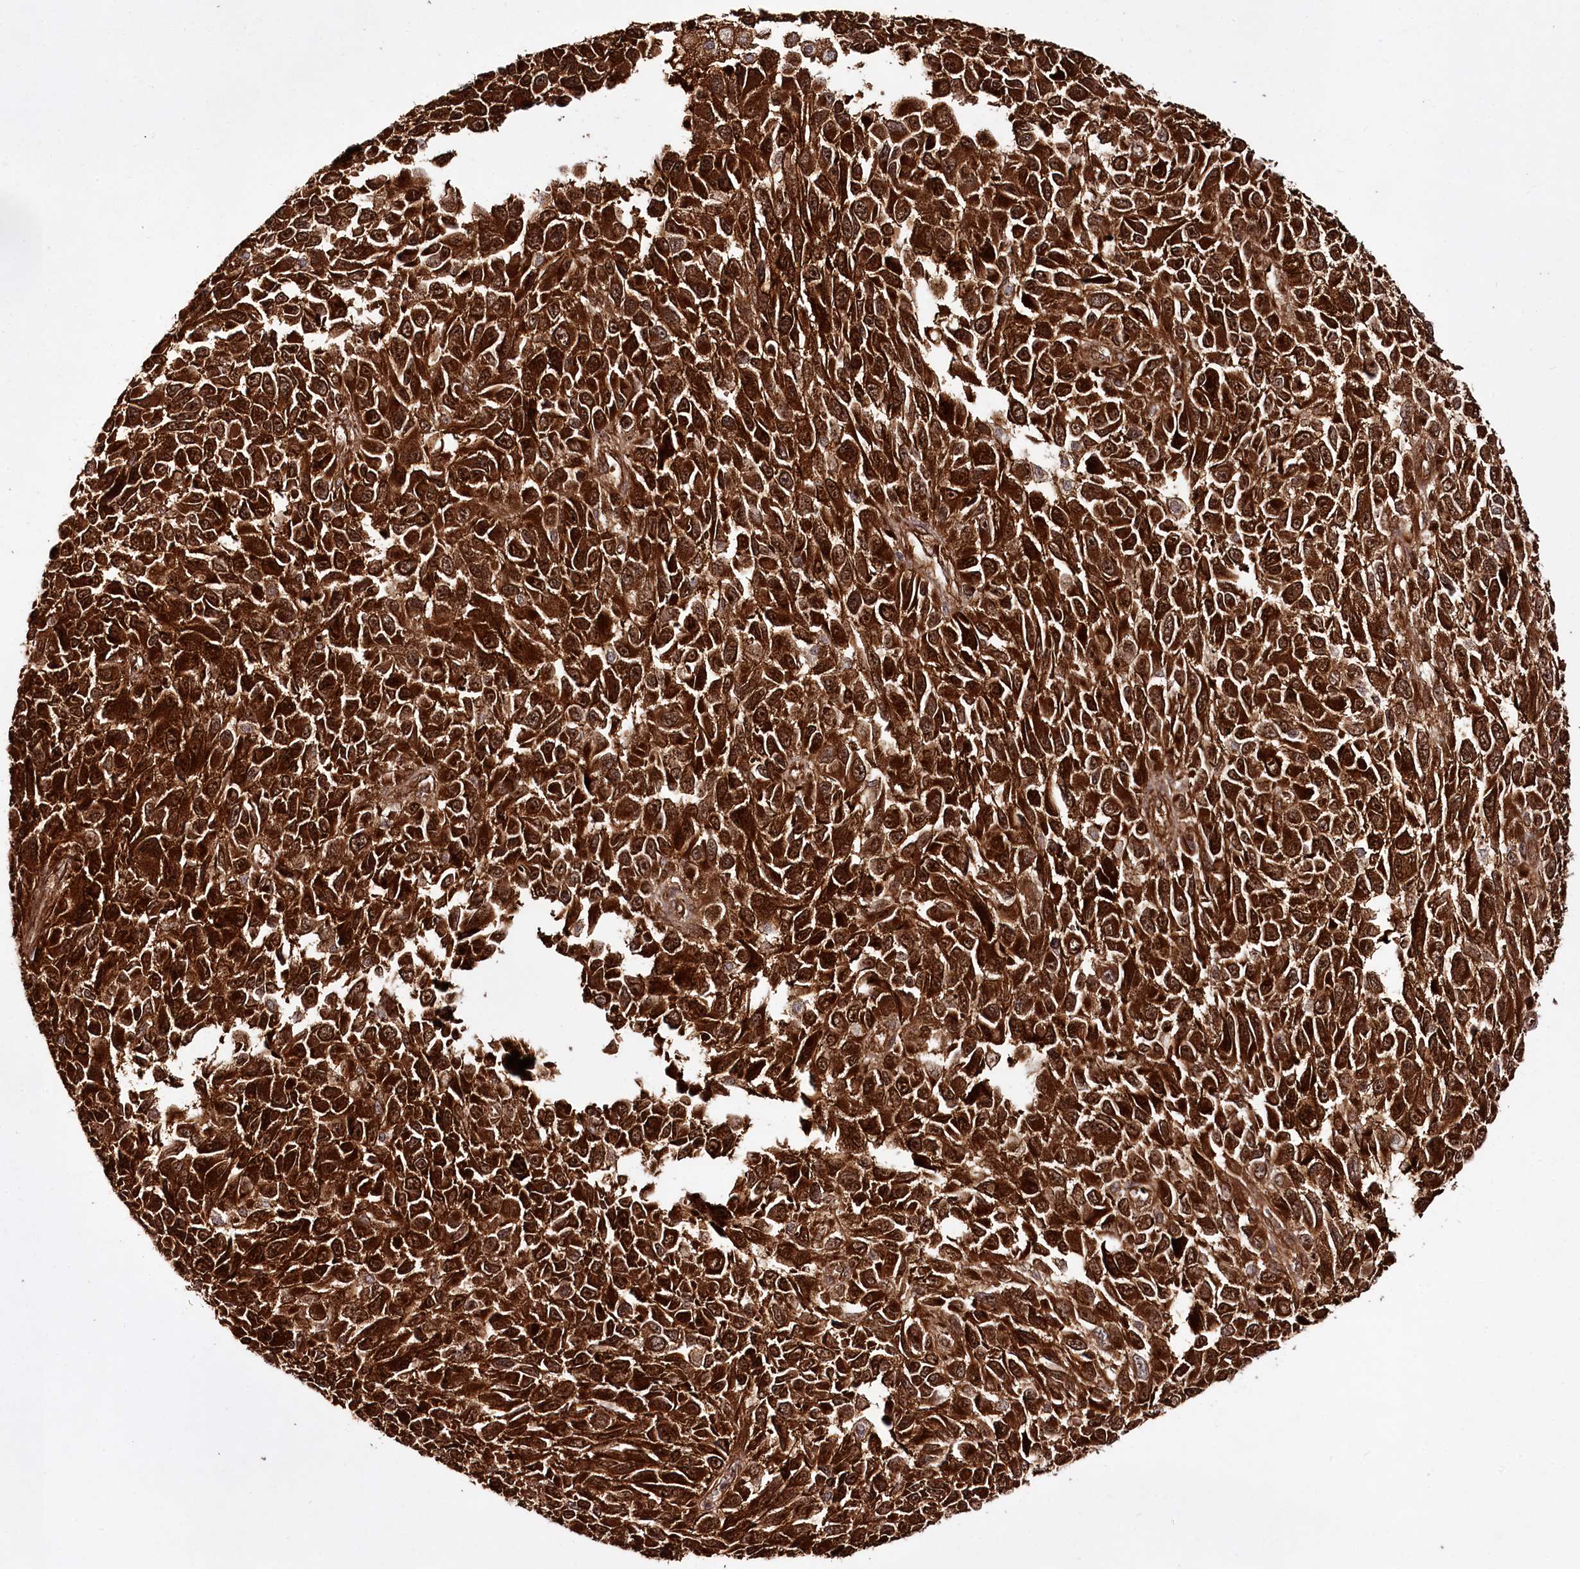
{"staining": {"intensity": "strong", "quantity": ">75%", "location": "cytoplasmic/membranous"}, "tissue": "melanoma", "cell_type": "Tumor cells", "image_type": "cancer", "snomed": [{"axis": "morphology", "description": "Normal tissue, NOS"}, {"axis": "morphology", "description": "Malignant melanoma, NOS"}, {"axis": "topography", "description": "Skin"}], "caption": "DAB (3,3'-diaminobenzidine) immunohistochemical staining of human malignant melanoma reveals strong cytoplasmic/membranous protein expression in about >75% of tumor cells. (brown staining indicates protein expression, while blue staining denotes nuclei).", "gene": "REXO2", "patient": {"sex": "female", "age": 96}}